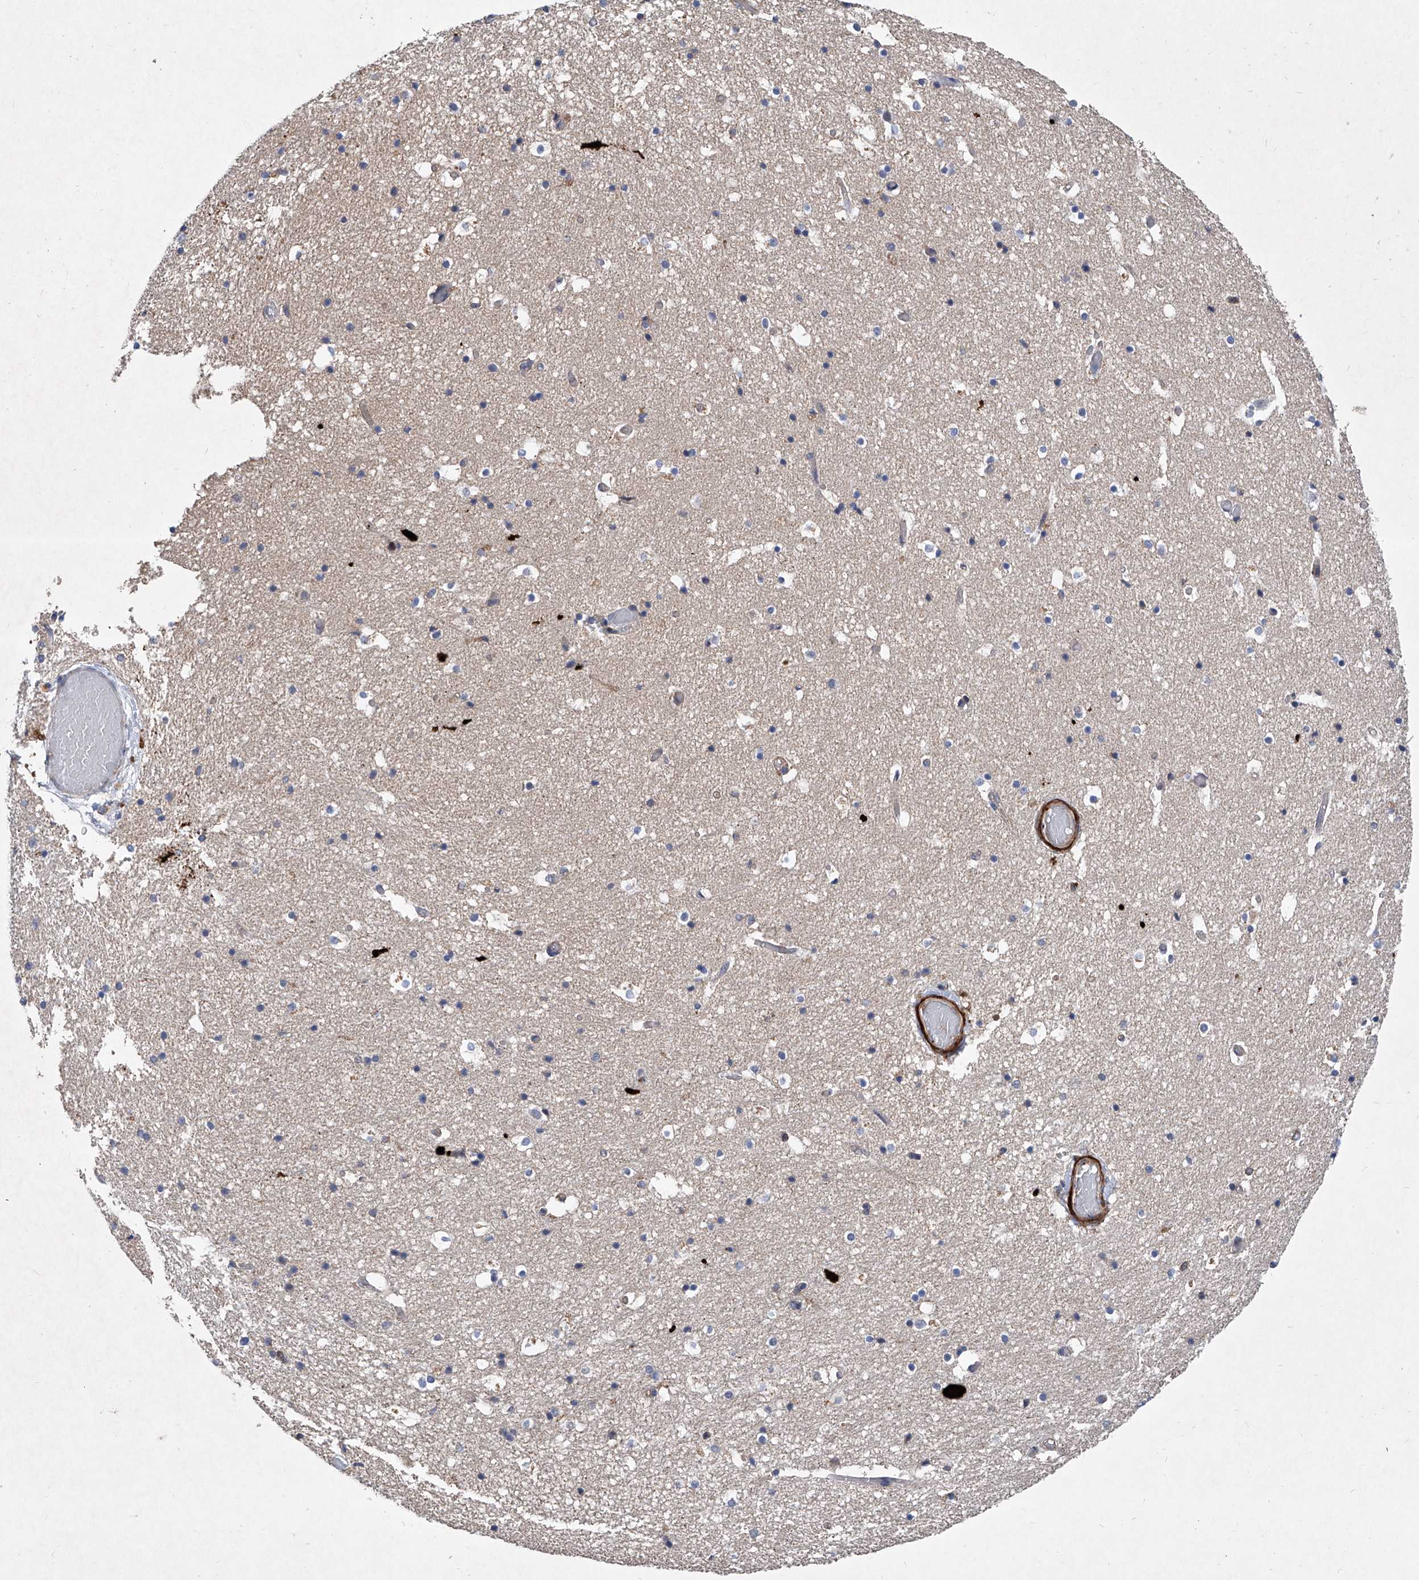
{"staining": {"intensity": "negative", "quantity": "none", "location": "none"}, "tissue": "hippocampus", "cell_type": "Glial cells", "image_type": "normal", "snomed": [{"axis": "morphology", "description": "Normal tissue, NOS"}, {"axis": "topography", "description": "Hippocampus"}], "caption": "Immunohistochemistry (IHC) of benign human hippocampus shows no expression in glial cells.", "gene": "NT5C3A", "patient": {"sex": "female", "age": 52}}